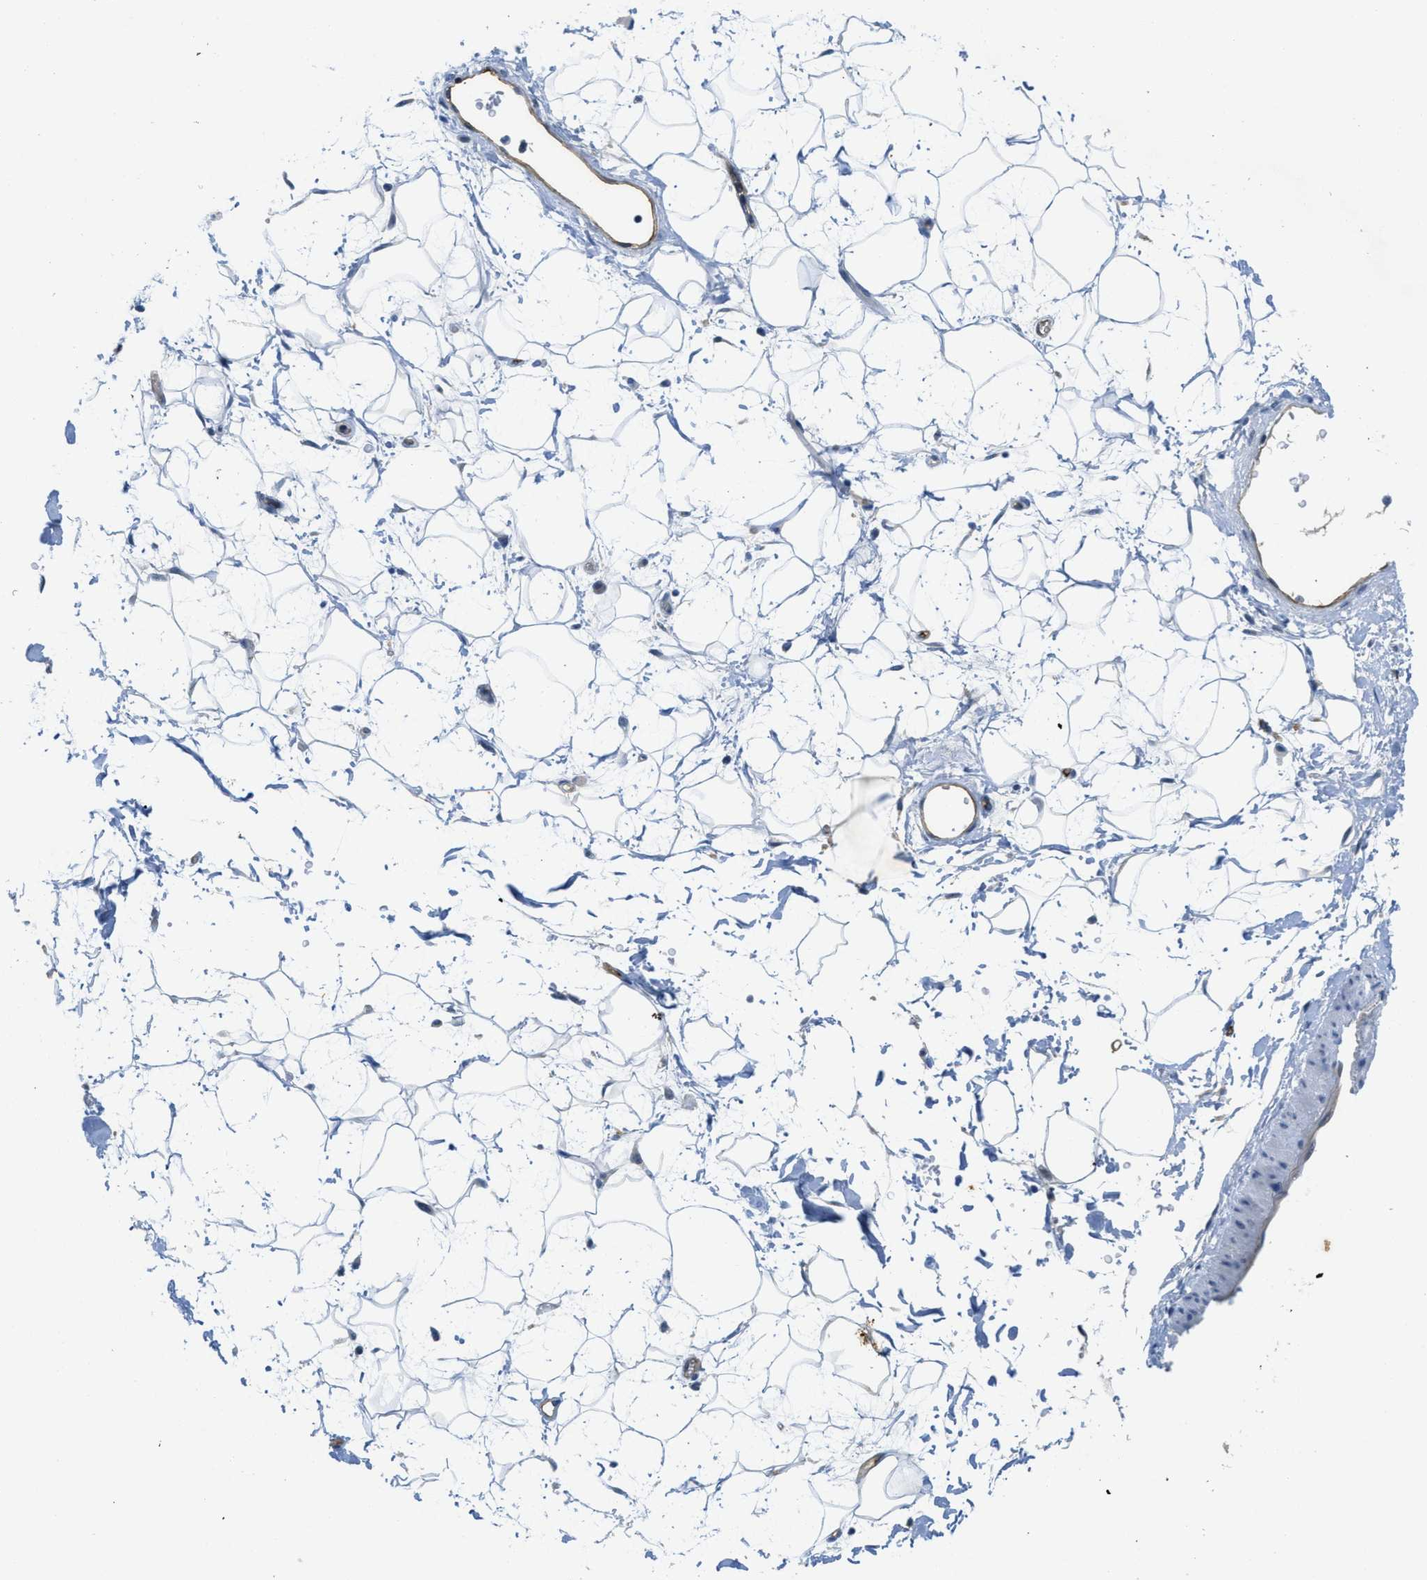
{"staining": {"intensity": "negative", "quantity": "none", "location": "none"}, "tissue": "adipose tissue", "cell_type": "Adipocytes", "image_type": "normal", "snomed": [{"axis": "morphology", "description": "Normal tissue, NOS"}, {"axis": "topography", "description": "Soft tissue"}], "caption": "Adipocytes show no significant positivity in normal adipose tissue. The staining was performed using DAB to visualize the protein expression in brown, while the nuclei were stained in blue with hematoxylin (Magnification: 20x).", "gene": "SLCO2A1", "patient": {"sex": "male", "age": 72}}